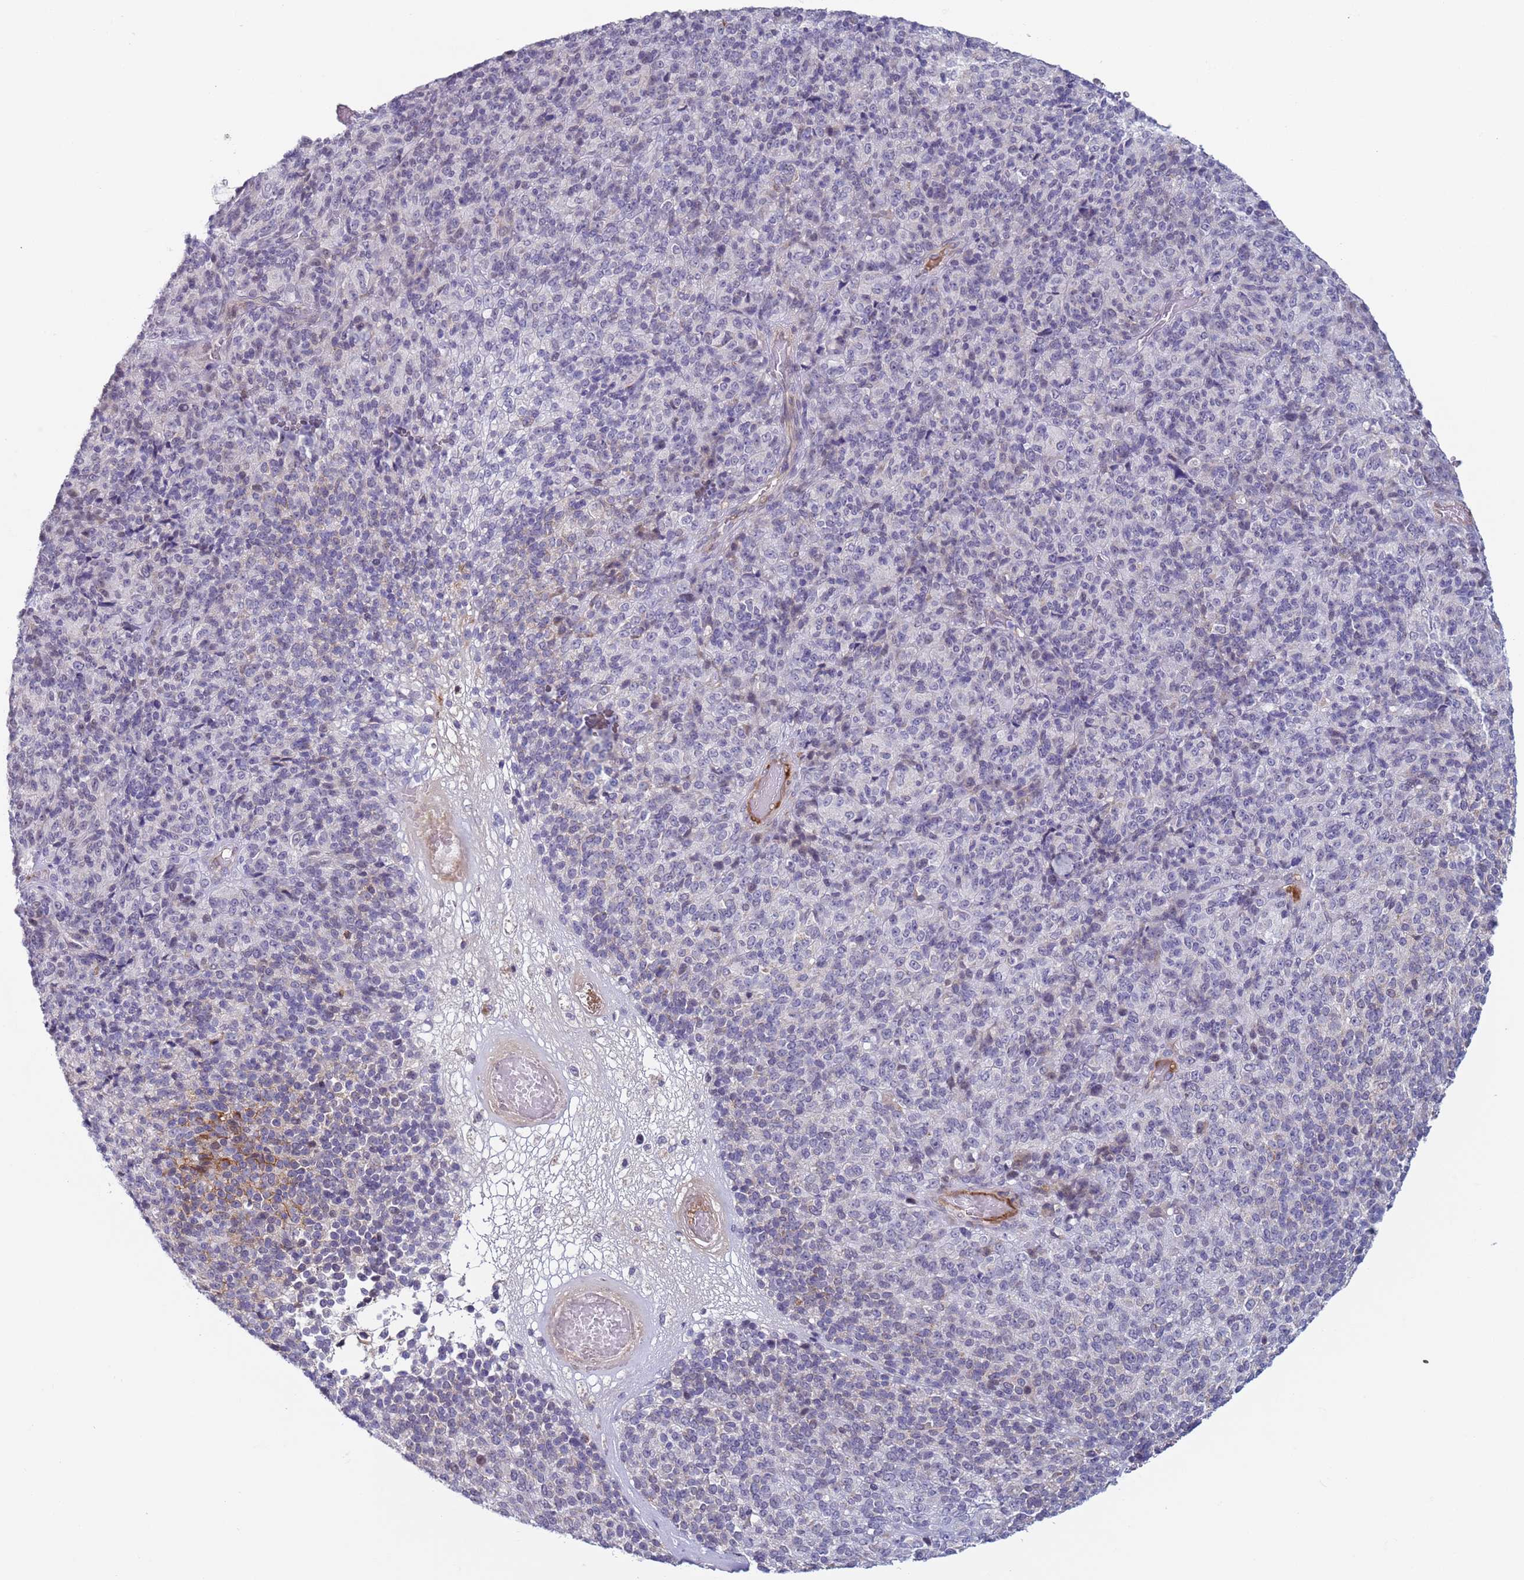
{"staining": {"intensity": "negative", "quantity": "none", "location": "none"}, "tissue": "melanoma", "cell_type": "Tumor cells", "image_type": "cancer", "snomed": [{"axis": "morphology", "description": "Malignant melanoma, Metastatic site"}, {"axis": "topography", "description": "Brain"}], "caption": "There is no significant staining in tumor cells of malignant melanoma (metastatic site).", "gene": "NPAP1", "patient": {"sex": "female", "age": 56}}